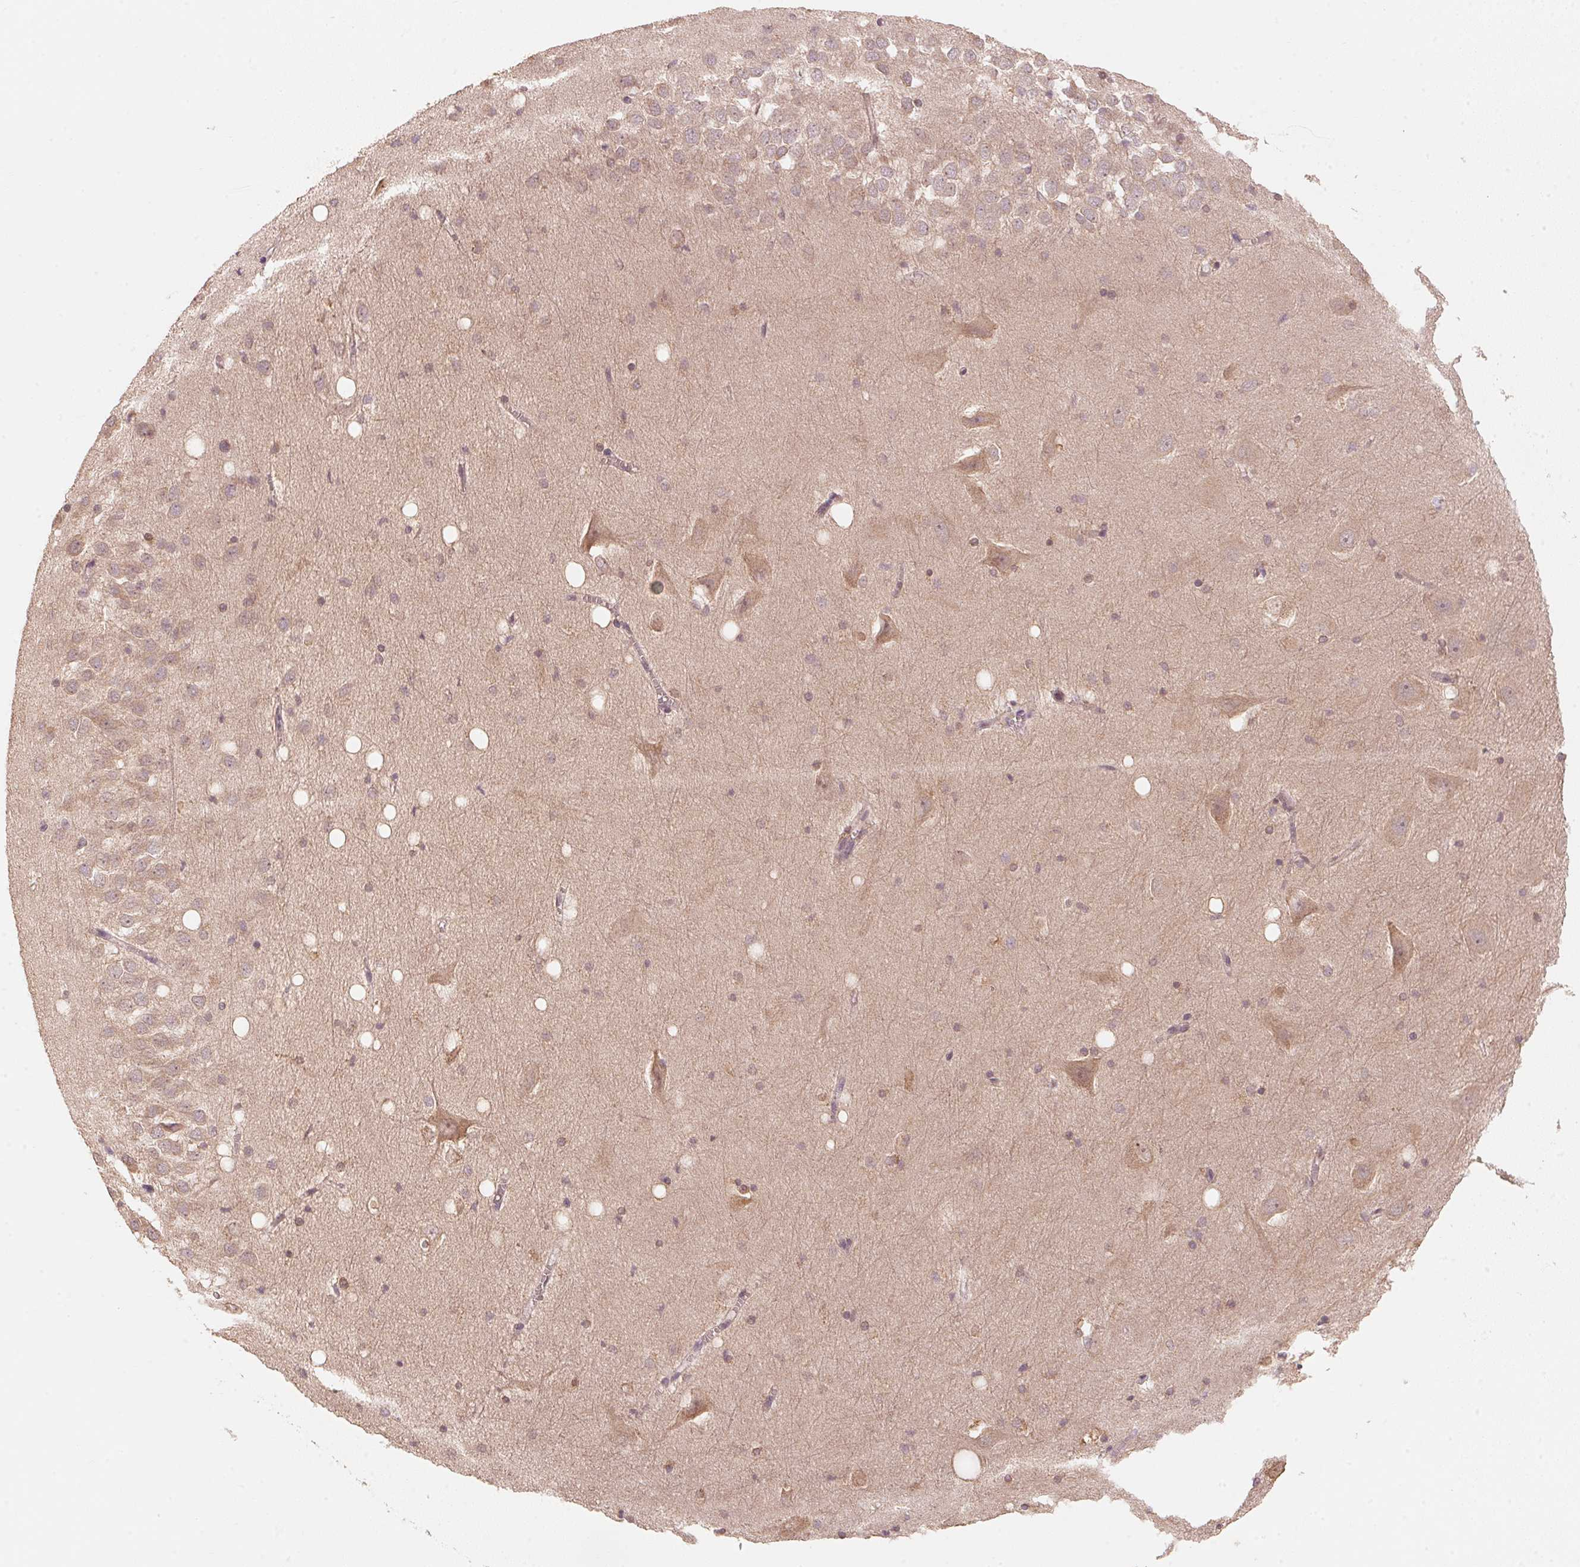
{"staining": {"intensity": "weak", "quantity": "25%-75%", "location": "cytoplasmic/membranous"}, "tissue": "hippocampus", "cell_type": "Glial cells", "image_type": "normal", "snomed": [{"axis": "morphology", "description": "Normal tissue, NOS"}, {"axis": "topography", "description": "Hippocampus"}], "caption": "Immunohistochemical staining of benign human hippocampus shows 25%-75% levels of weak cytoplasmic/membranous protein expression in about 25%-75% of glial cells.", "gene": "C2orf73", "patient": {"sex": "male", "age": 58}}